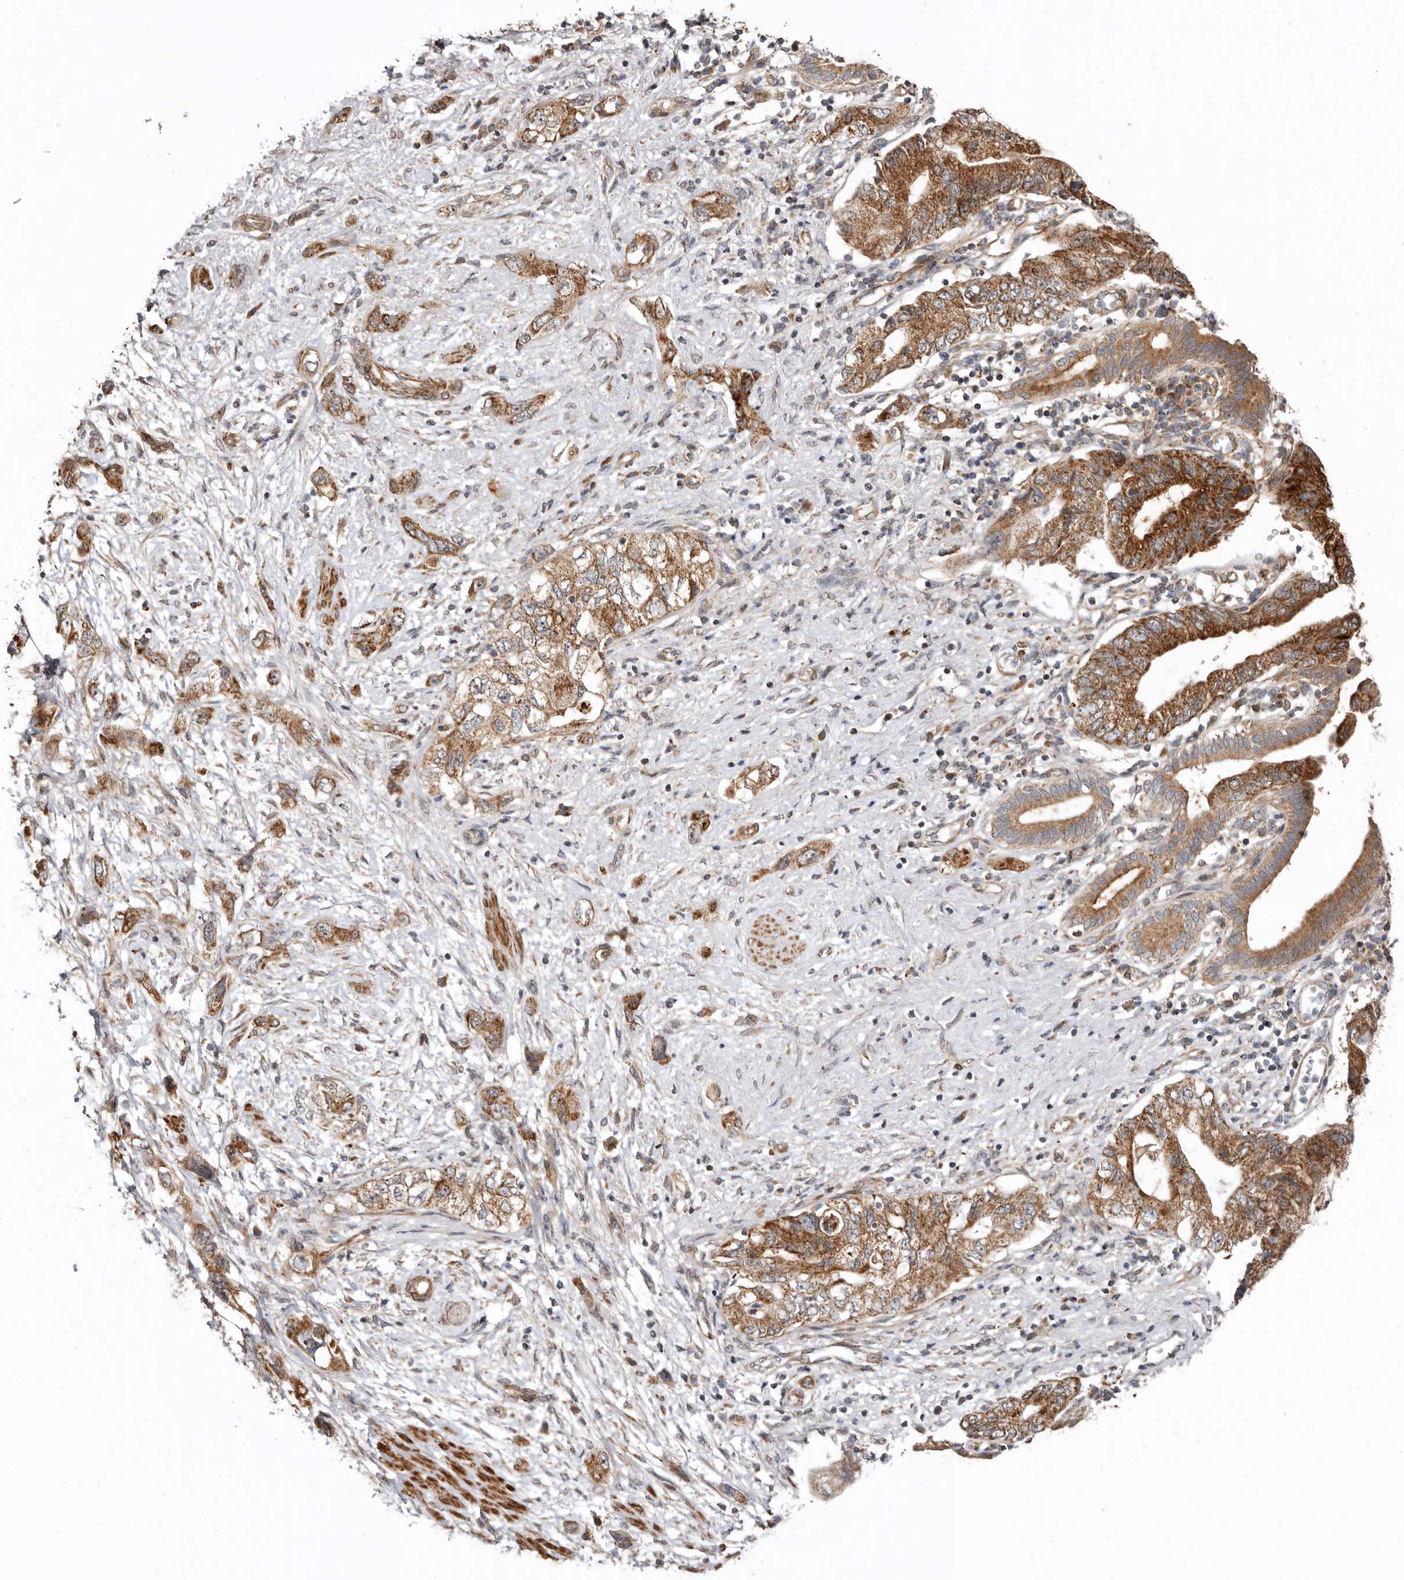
{"staining": {"intensity": "moderate", "quantity": ">75%", "location": "cytoplasmic/membranous"}, "tissue": "pancreatic cancer", "cell_type": "Tumor cells", "image_type": "cancer", "snomed": [{"axis": "morphology", "description": "Adenocarcinoma, NOS"}, {"axis": "topography", "description": "Pancreas"}], "caption": "A histopathology image showing moderate cytoplasmic/membranous positivity in approximately >75% of tumor cells in pancreatic cancer, as visualized by brown immunohistochemical staining.", "gene": "PROKR1", "patient": {"sex": "female", "age": 73}}